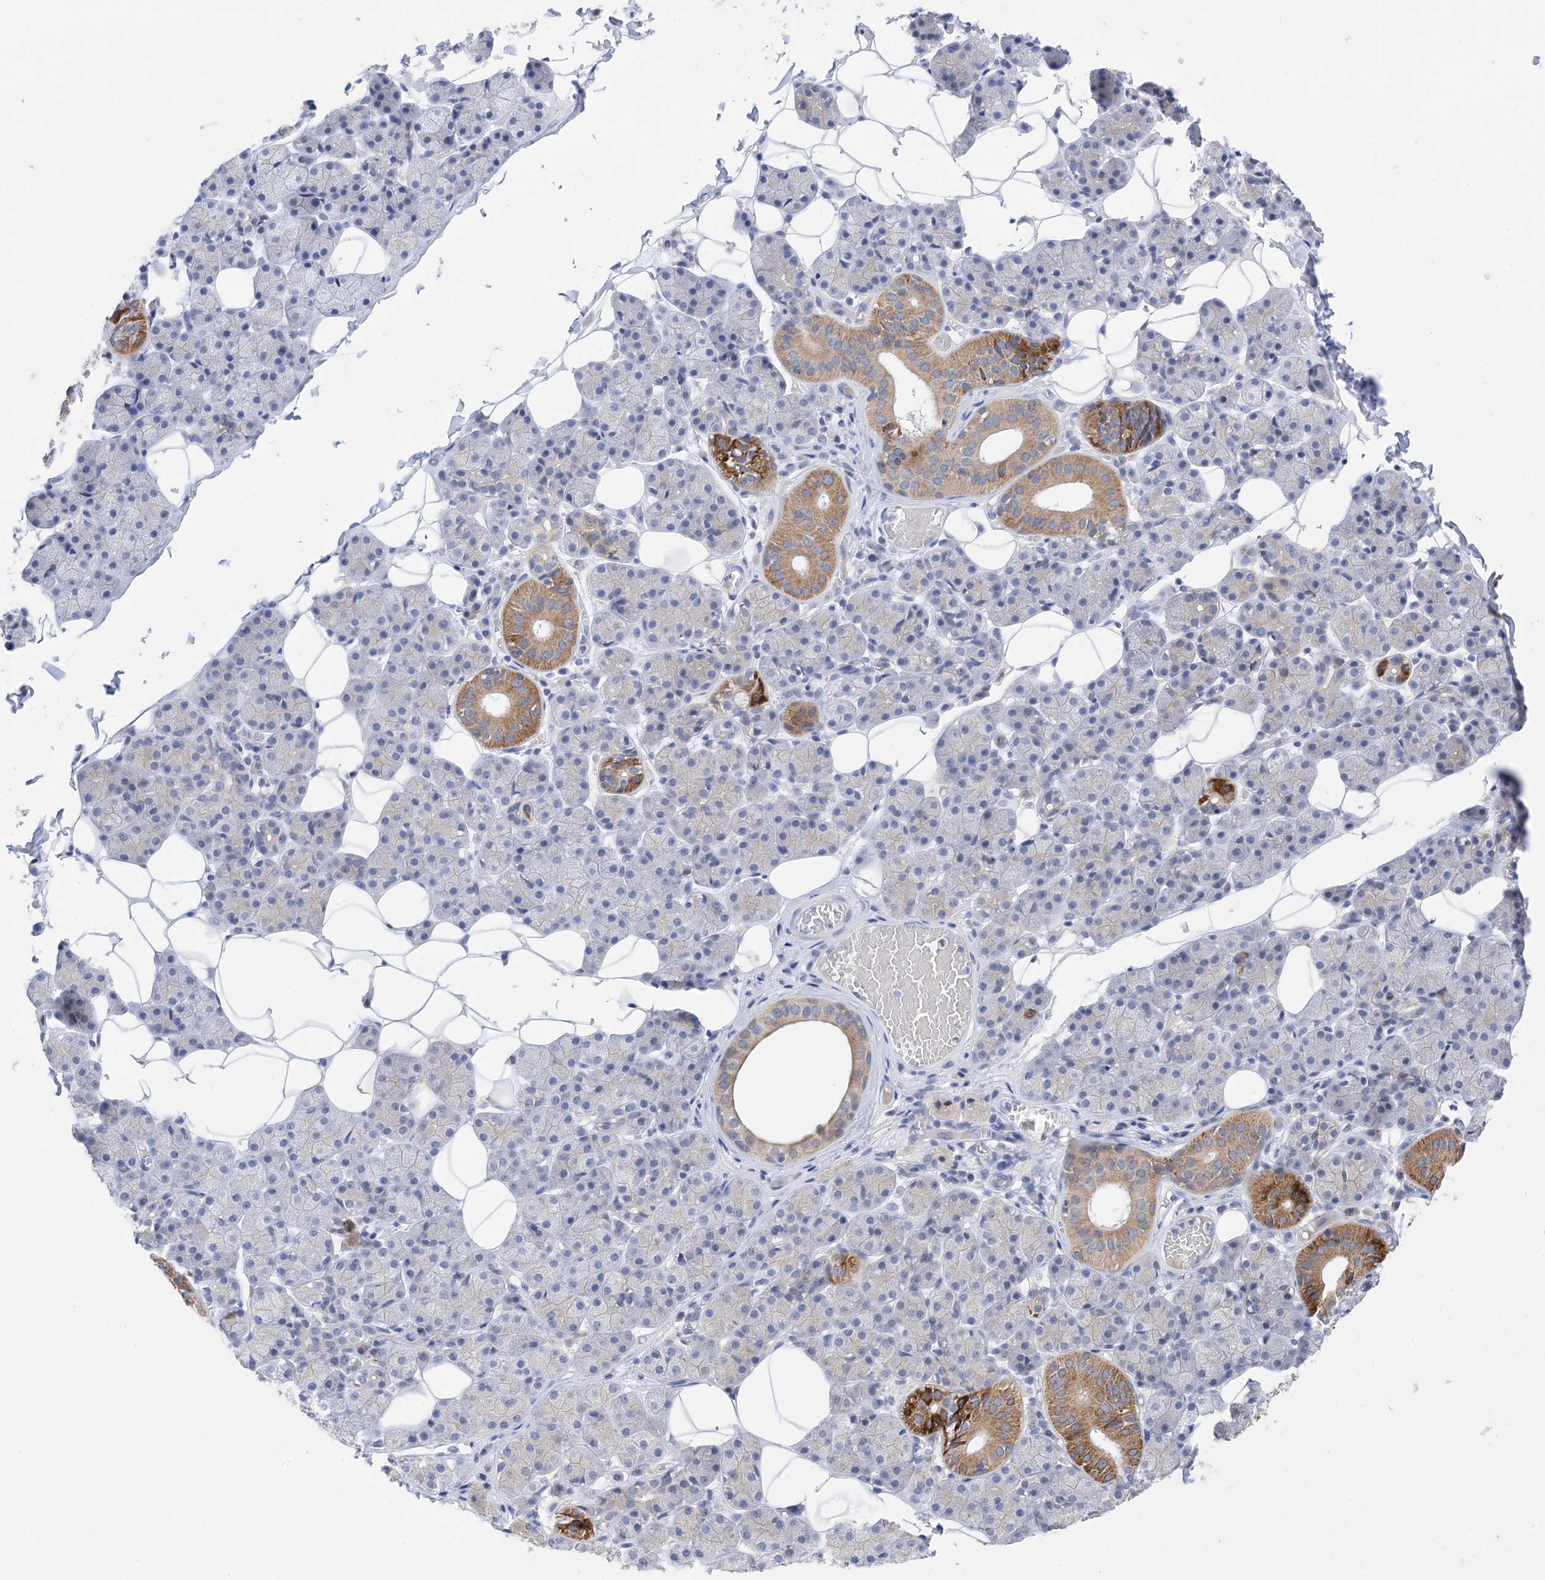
{"staining": {"intensity": "strong", "quantity": "<25%", "location": "cytoplasmic/membranous"}, "tissue": "salivary gland", "cell_type": "Glandular cells", "image_type": "normal", "snomed": [{"axis": "morphology", "description": "Normal tissue, NOS"}, {"axis": "topography", "description": "Salivary gland"}], "caption": "Immunohistochemistry histopathology image of benign salivary gland: salivary gland stained using IHC displays medium levels of strong protein expression localized specifically in the cytoplasmic/membranous of glandular cells, appearing as a cytoplasmic/membranous brown color.", "gene": "PLK4", "patient": {"sex": "female", "age": 33}}